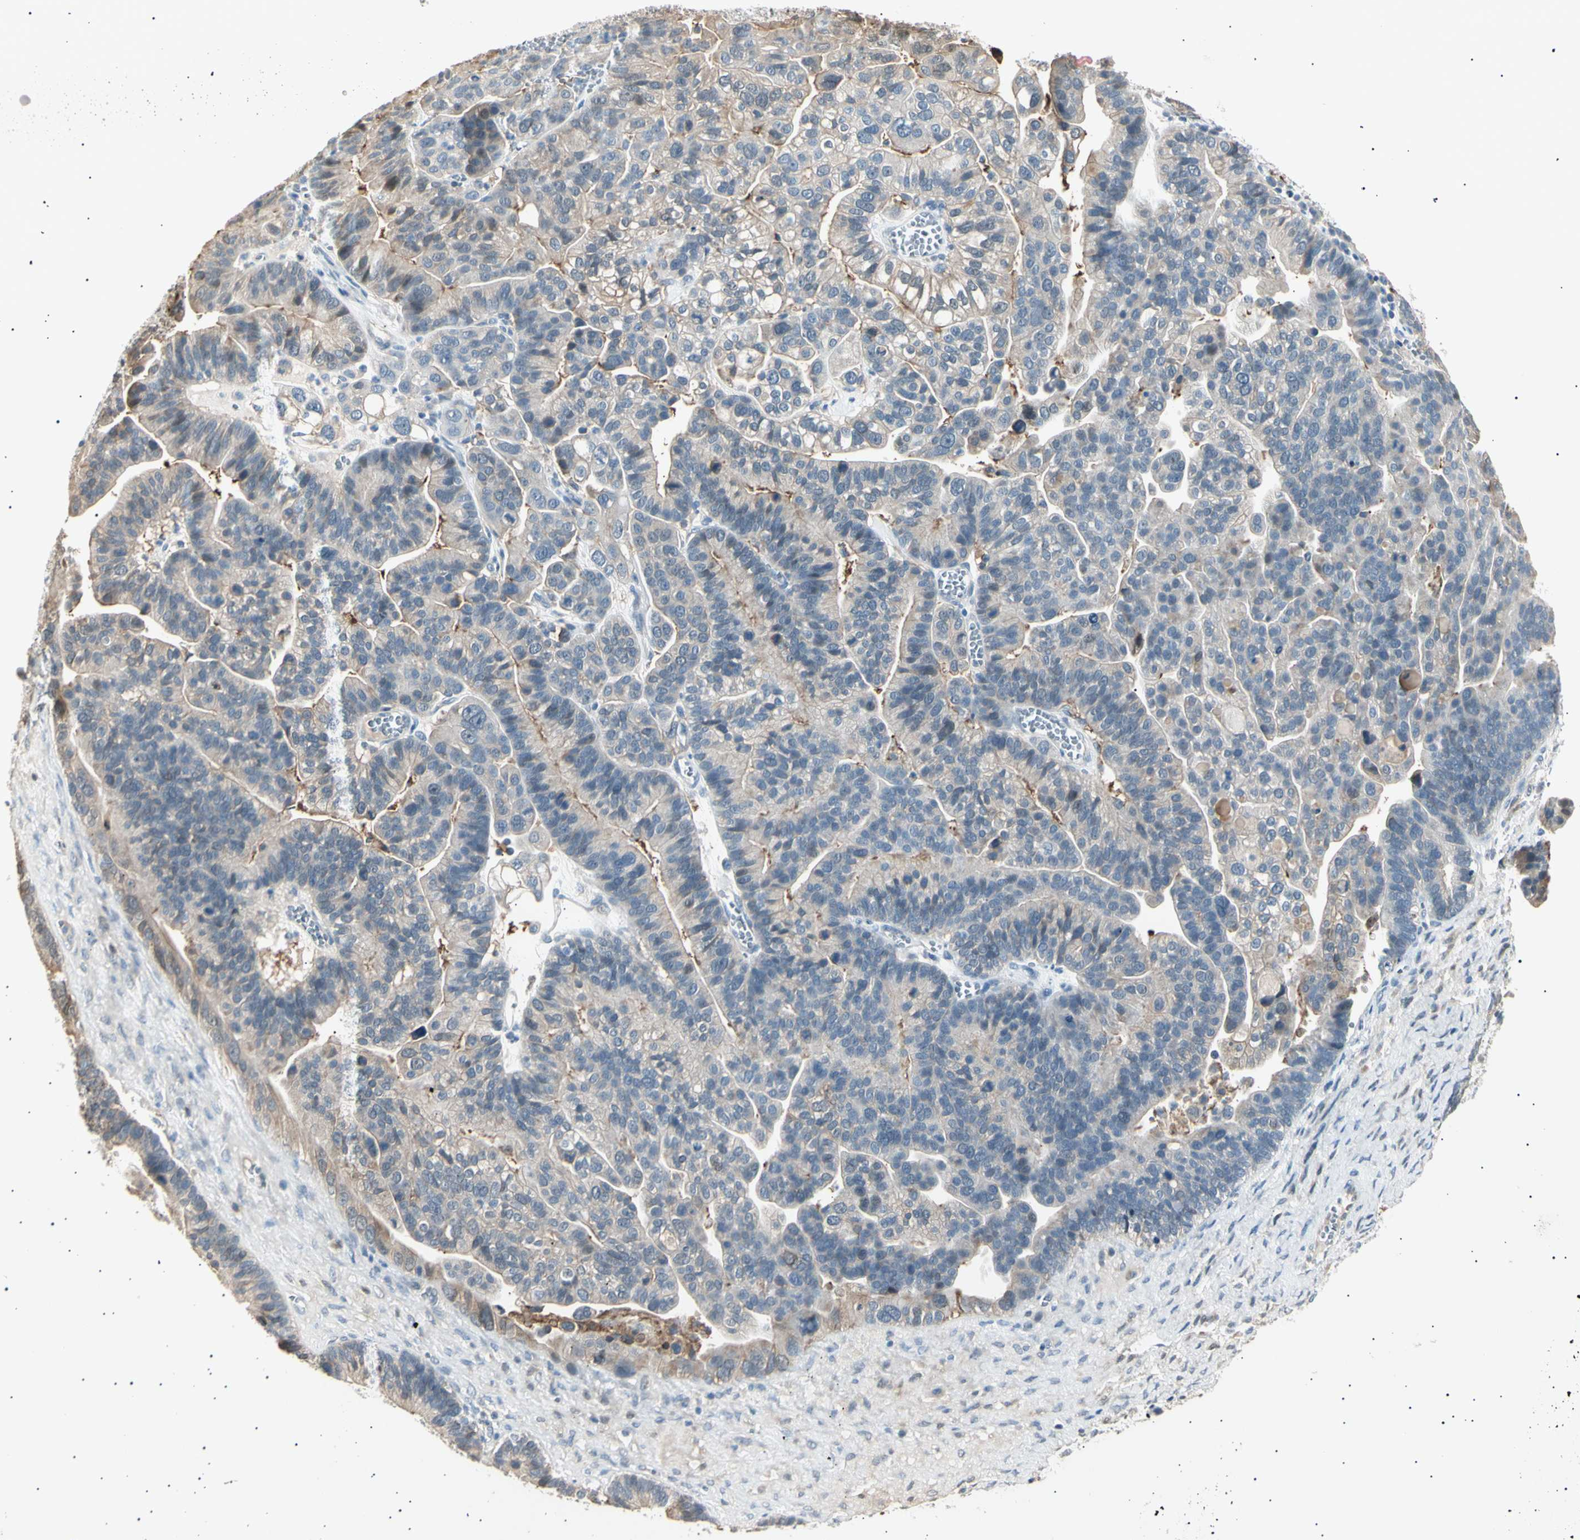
{"staining": {"intensity": "weak", "quantity": "25%-75%", "location": "cytoplasmic/membranous"}, "tissue": "ovarian cancer", "cell_type": "Tumor cells", "image_type": "cancer", "snomed": [{"axis": "morphology", "description": "Cystadenocarcinoma, serous, NOS"}, {"axis": "topography", "description": "Ovary"}], "caption": "There is low levels of weak cytoplasmic/membranous expression in tumor cells of ovarian cancer (serous cystadenocarcinoma), as demonstrated by immunohistochemical staining (brown color).", "gene": "LHPP", "patient": {"sex": "female", "age": 56}}